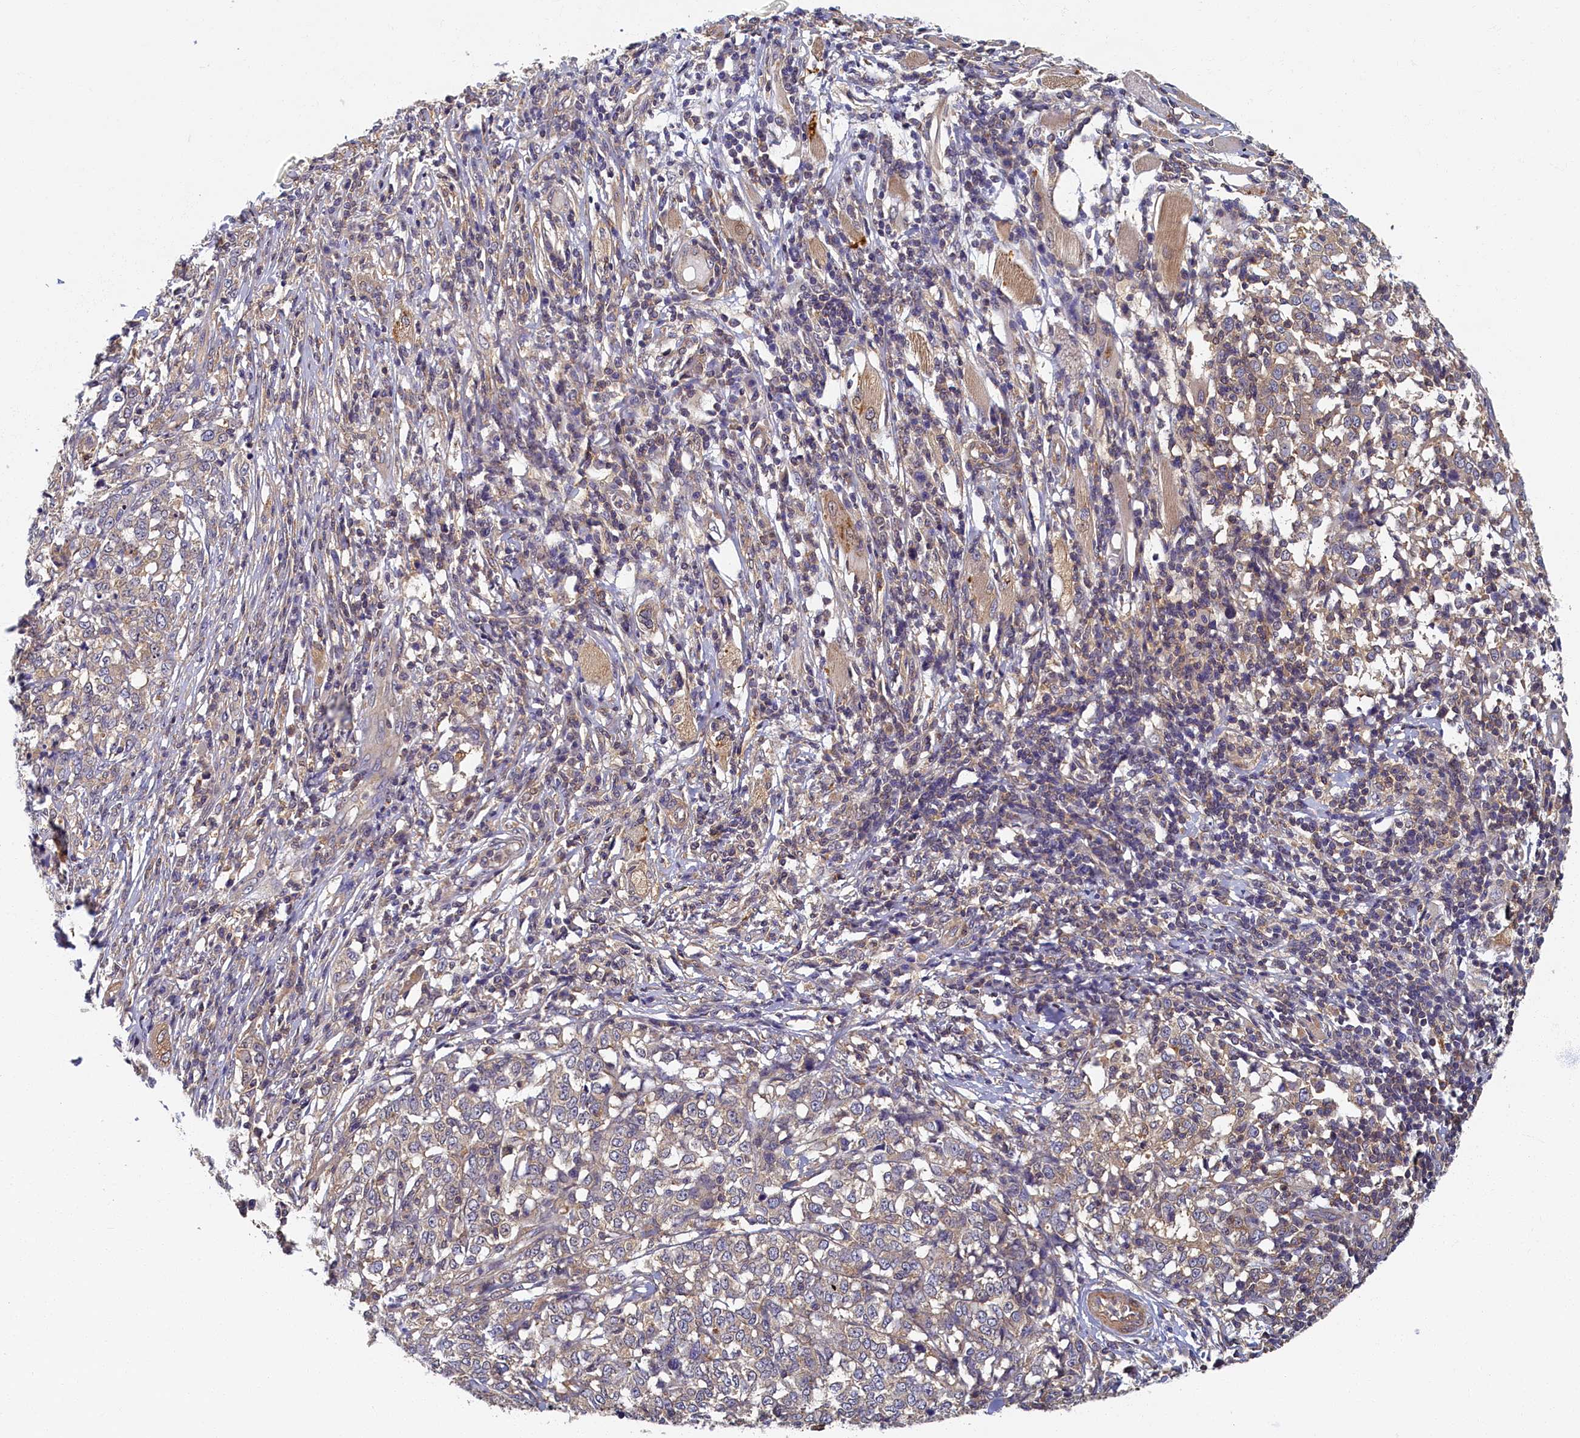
{"staining": {"intensity": "weak", "quantity": "<25%", "location": "cytoplasmic/membranous"}, "tissue": "melanoma", "cell_type": "Tumor cells", "image_type": "cancer", "snomed": [{"axis": "morphology", "description": "Malignant melanoma, NOS"}, {"axis": "topography", "description": "Skin"}], "caption": "Immunohistochemical staining of melanoma shows no significant staining in tumor cells.", "gene": "TBCB", "patient": {"sex": "female", "age": 72}}